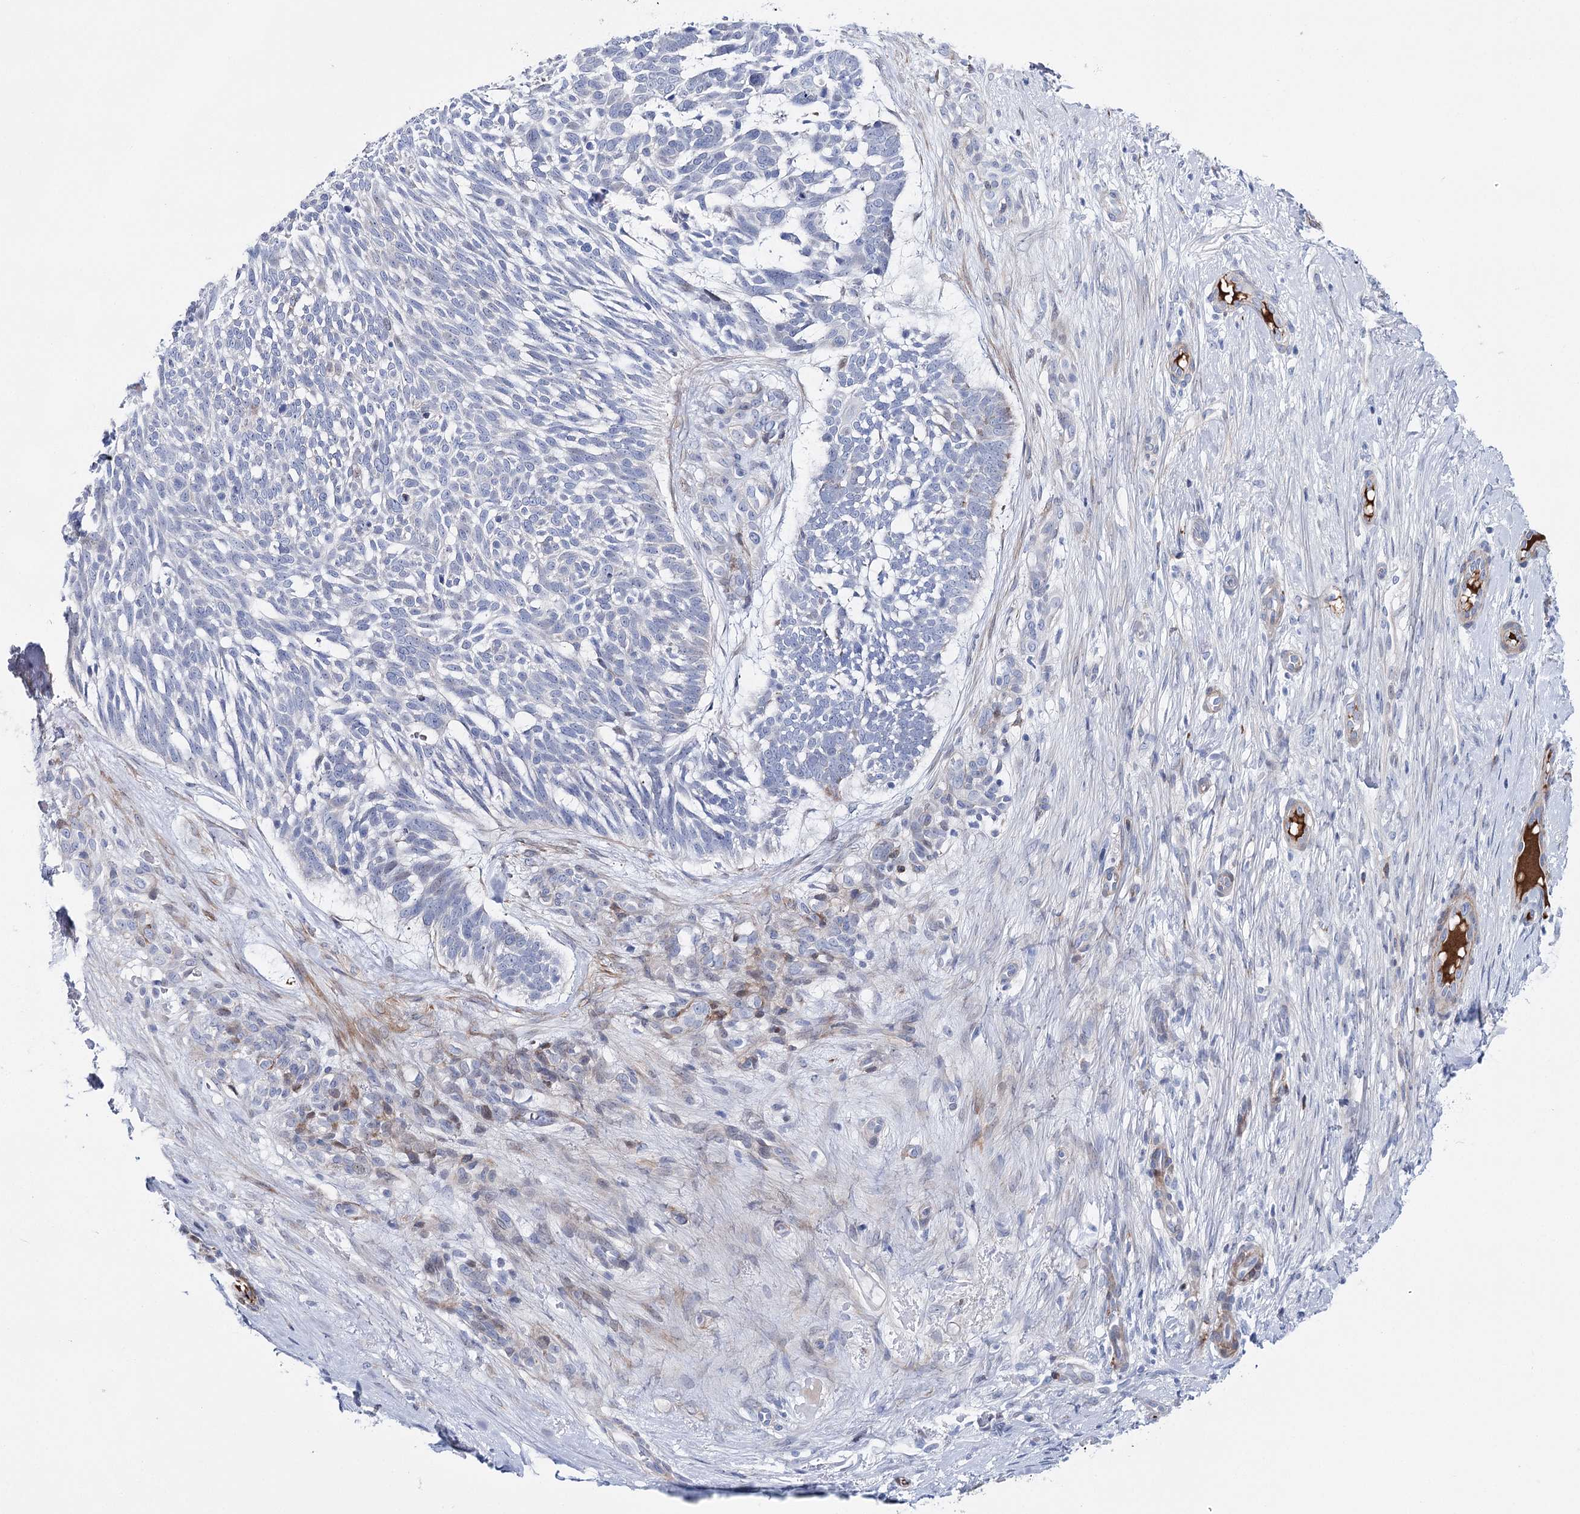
{"staining": {"intensity": "negative", "quantity": "none", "location": "none"}, "tissue": "skin cancer", "cell_type": "Tumor cells", "image_type": "cancer", "snomed": [{"axis": "morphology", "description": "Basal cell carcinoma"}, {"axis": "topography", "description": "Skin"}], "caption": "Immunohistochemistry histopathology image of neoplastic tissue: skin cancer stained with DAB (3,3'-diaminobenzidine) reveals no significant protein positivity in tumor cells. The staining is performed using DAB (3,3'-diaminobenzidine) brown chromogen with nuclei counter-stained in using hematoxylin.", "gene": "ANKRD23", "patient": {"sex": "male", "age": 88}}